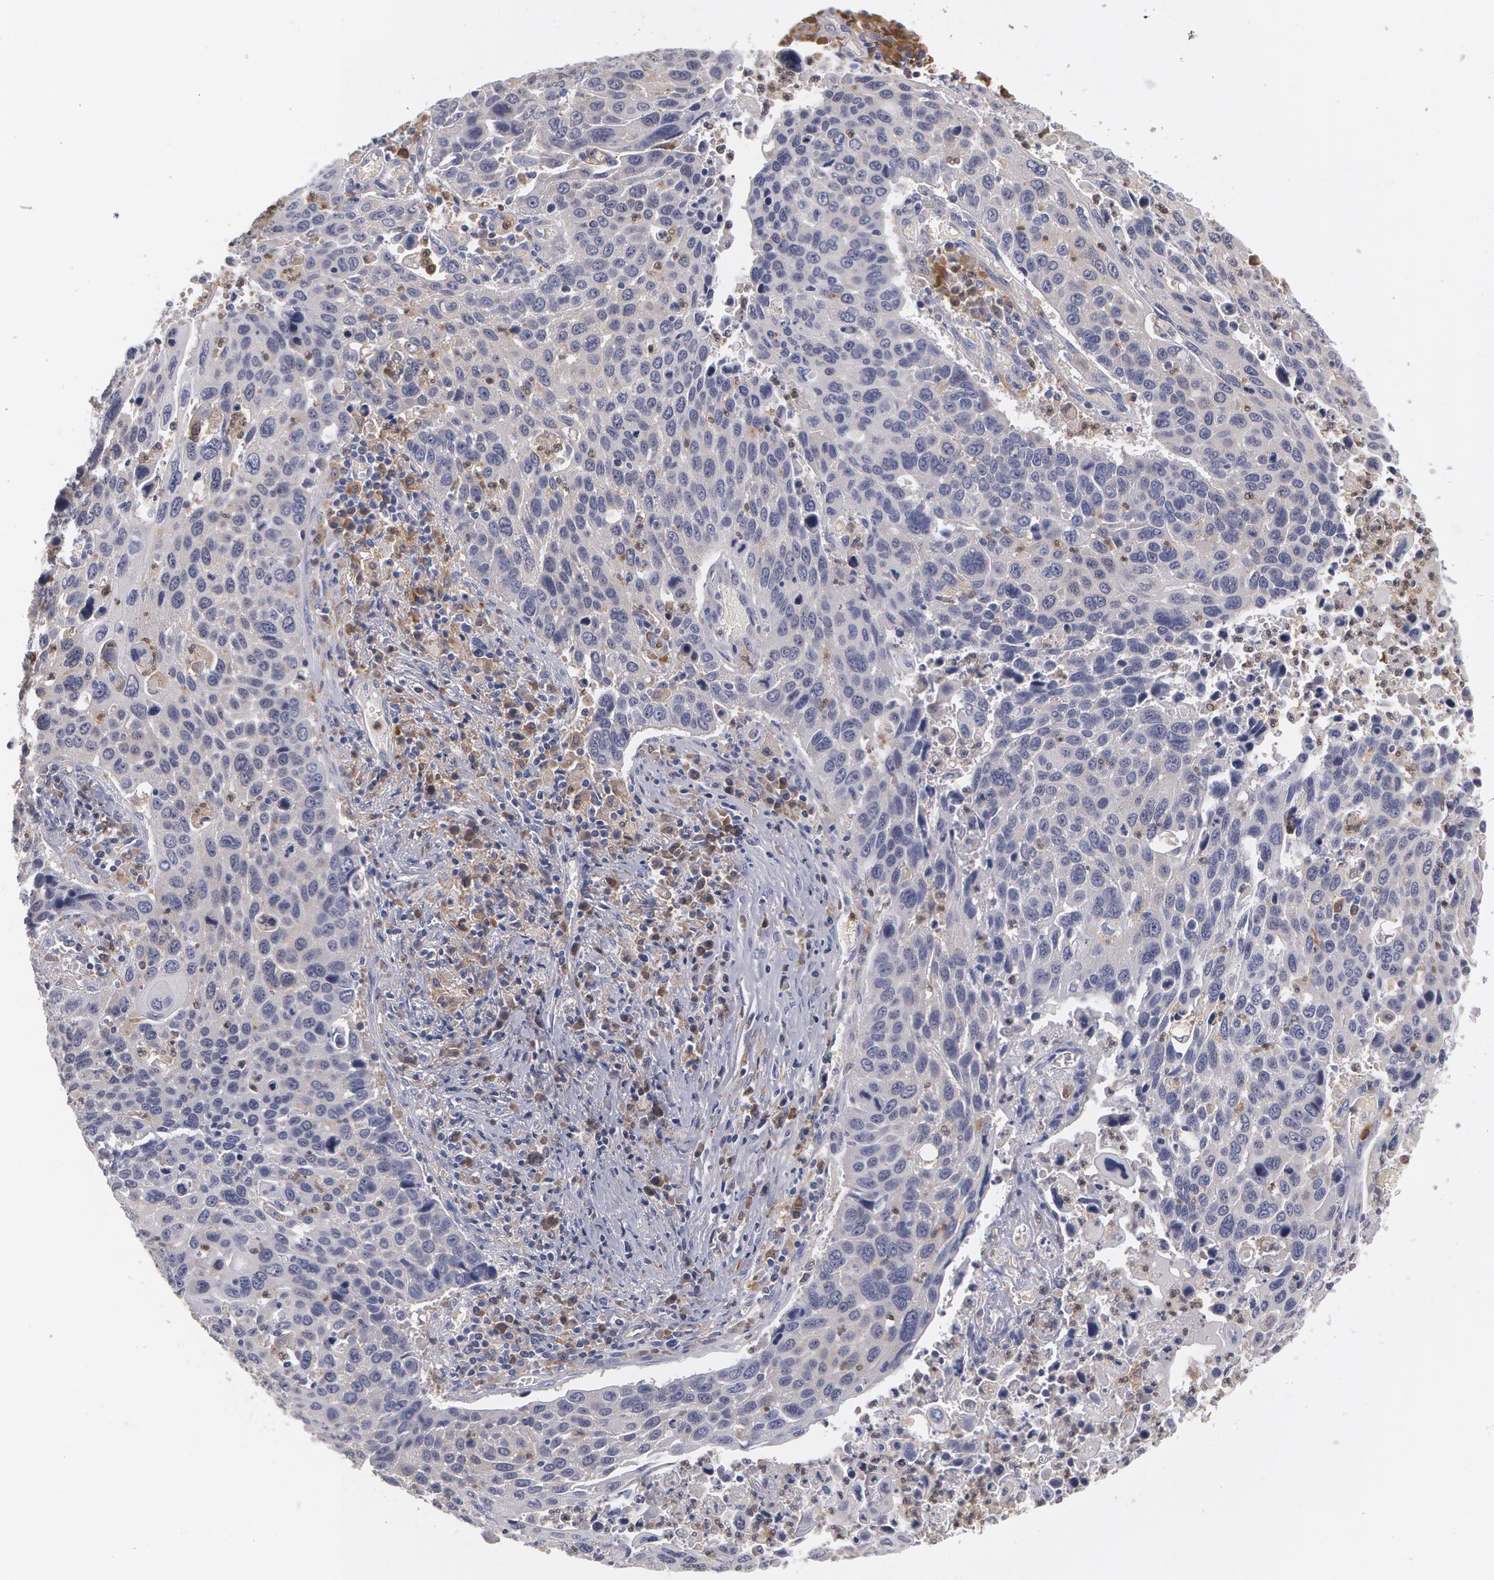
{"staining": {"intensity": "negative", "quantity": "none", "location": "none"}, "tissue": "lung cancer", "cell_type": "Tumor cells", "image_type": "cancer", "snomed": [{"axis": "morphology", "description": "Squamous cell carcinoma, NOS"}, {"axis": "topography", "description": "Lung"}], "caption": "Immunohistochemistry (IHC) histopathology image of neoplastic tissue: human squamous cell carcinoma (lung) stained with DAB (3,3'-diaminobenzidine) exhibits no significant protein positivity in tumor cells. Nuclei are stained in blue.", "gene": "SYK", "patient": {"sex": "male", "age": 68}}